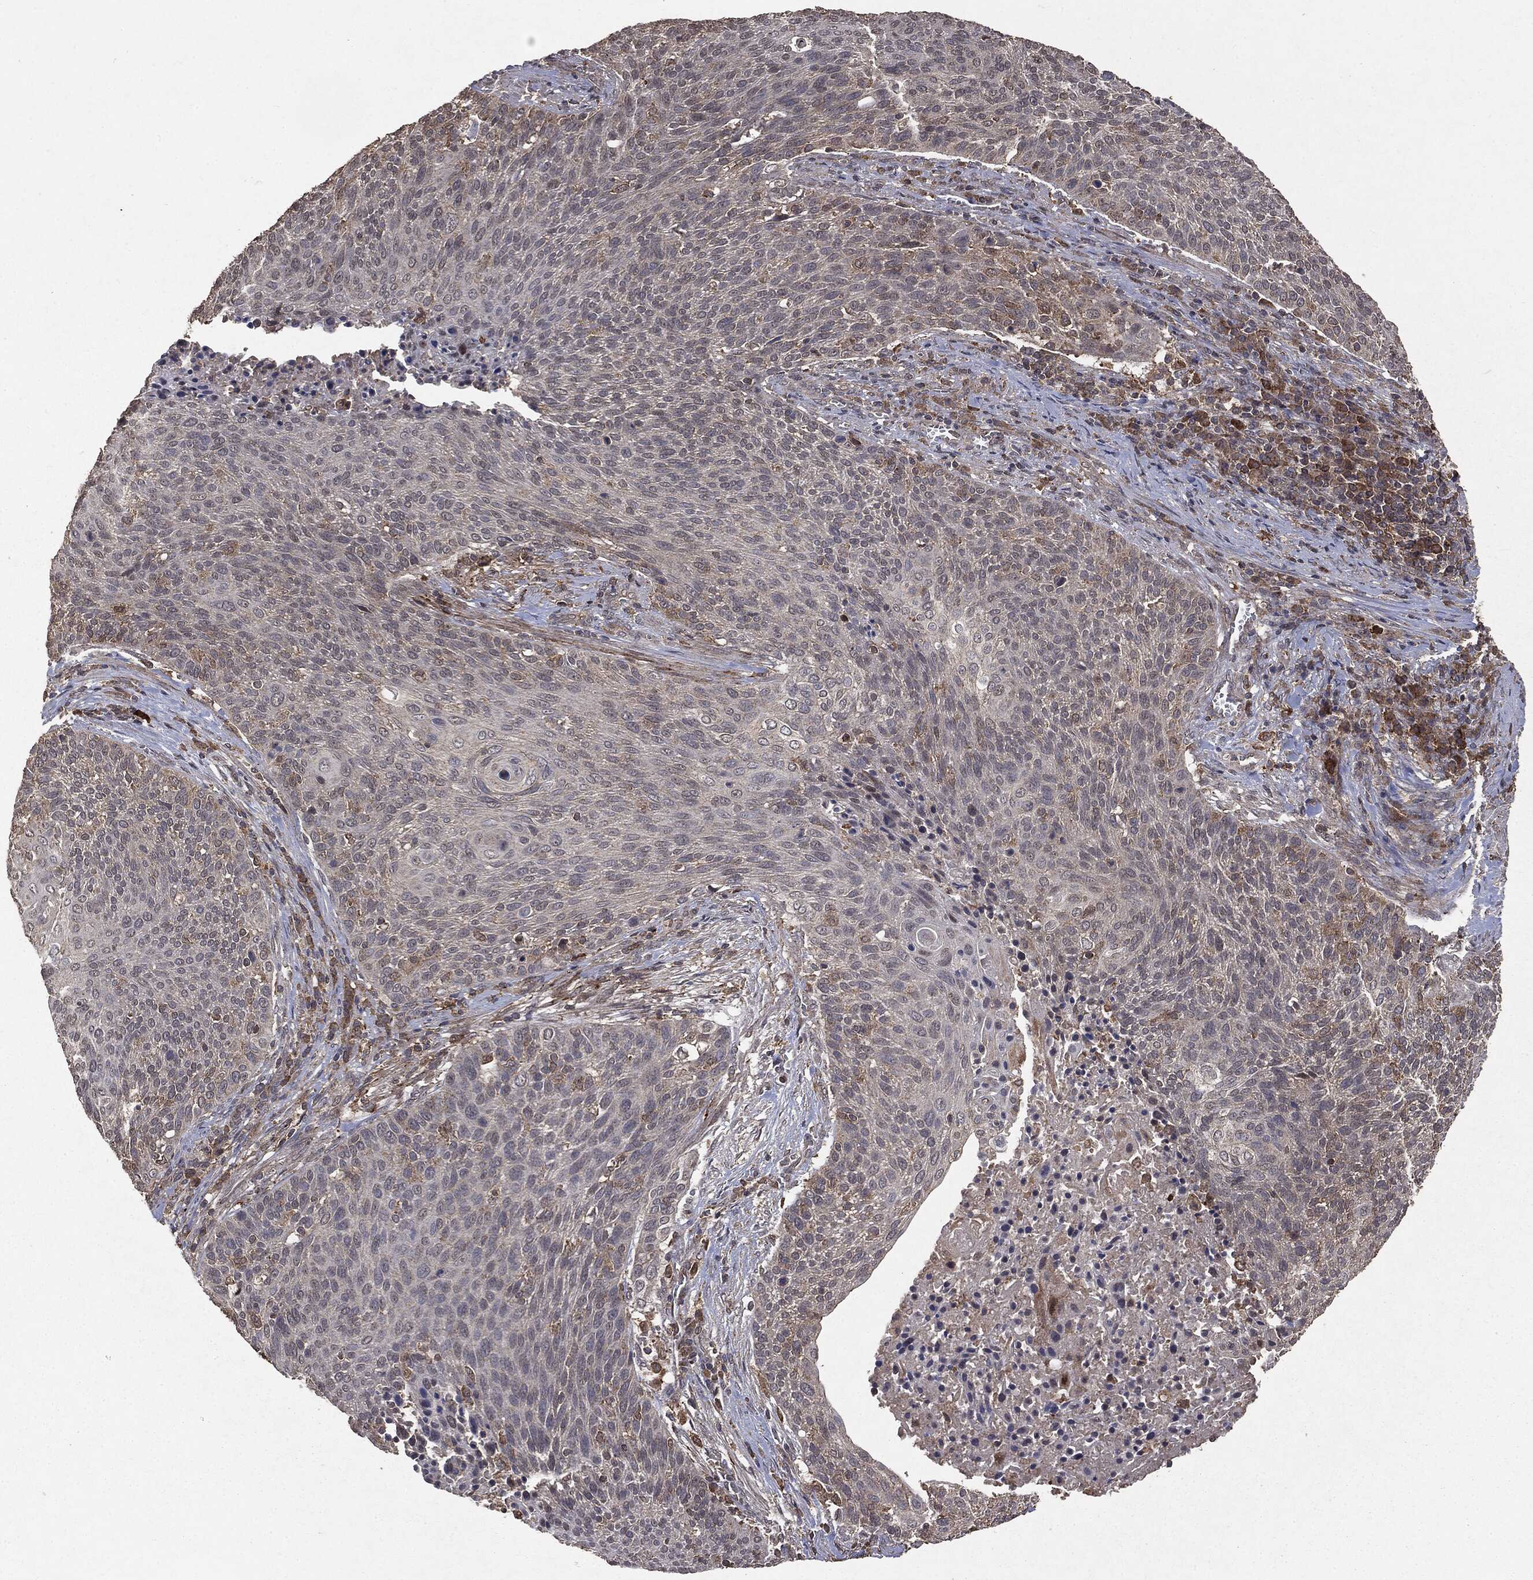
{"staining": {"intensity": "negative", "quantity": "none", "location": "none"}, "tissue": "cervical cancer", "cell_type": "Tumor cells", "image_type": "cancer", "snomed": [{"axis": "morphology", "description": "Squamous cell carcinoma, NOS"}, {"axis": "topography", "description": "Cervix"}], "caption": "Immunohistochemical staining of cervical cancer (squamous cell carcinoma) displays no significant expression in tumor cells.", "gene": "PTEN", "patient": {"sex": "female", "age": 31}}